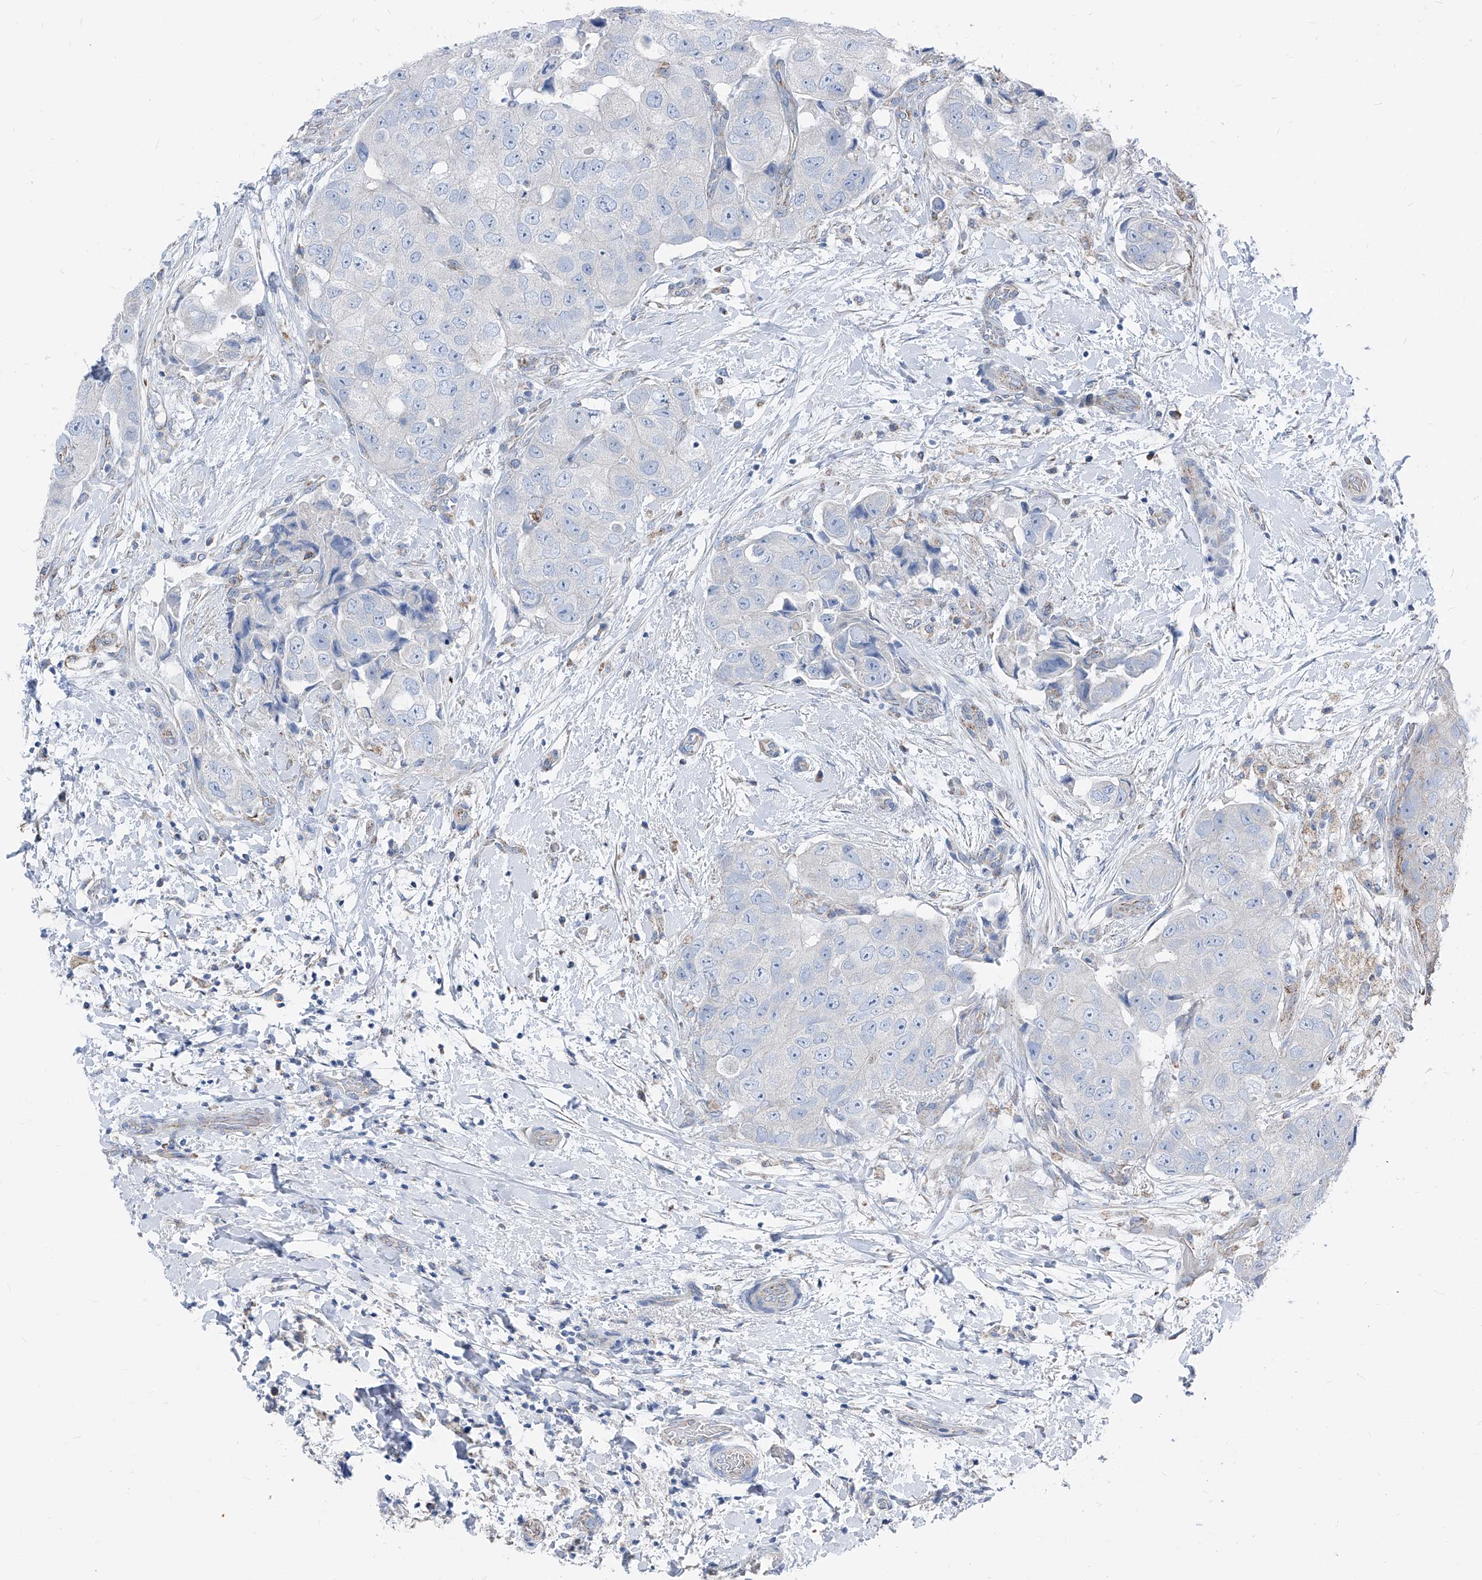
{"staining": {"intensity": "negative", "quantity": "none", "location": "none"}, "tissue": "breast cancer", "cell_type": "Tumor cells", "image_type": "cancer", "snomed": [{"axis": "morphology", "description": "Normal tissue, NOS"}, {"axis": "morphology", "description": "Duct carcinoma"}, {"axis": "topography", "description": "Breast"}], "caption": "Tumor cells are negative for brown protein staining in invasive ductal carcinoma (breast). (Immunohistochemistry (ihc), brightfield microscopy, high magnification).", "gene": "AGPS", "patient": {"sex": "female", "age": 62}}